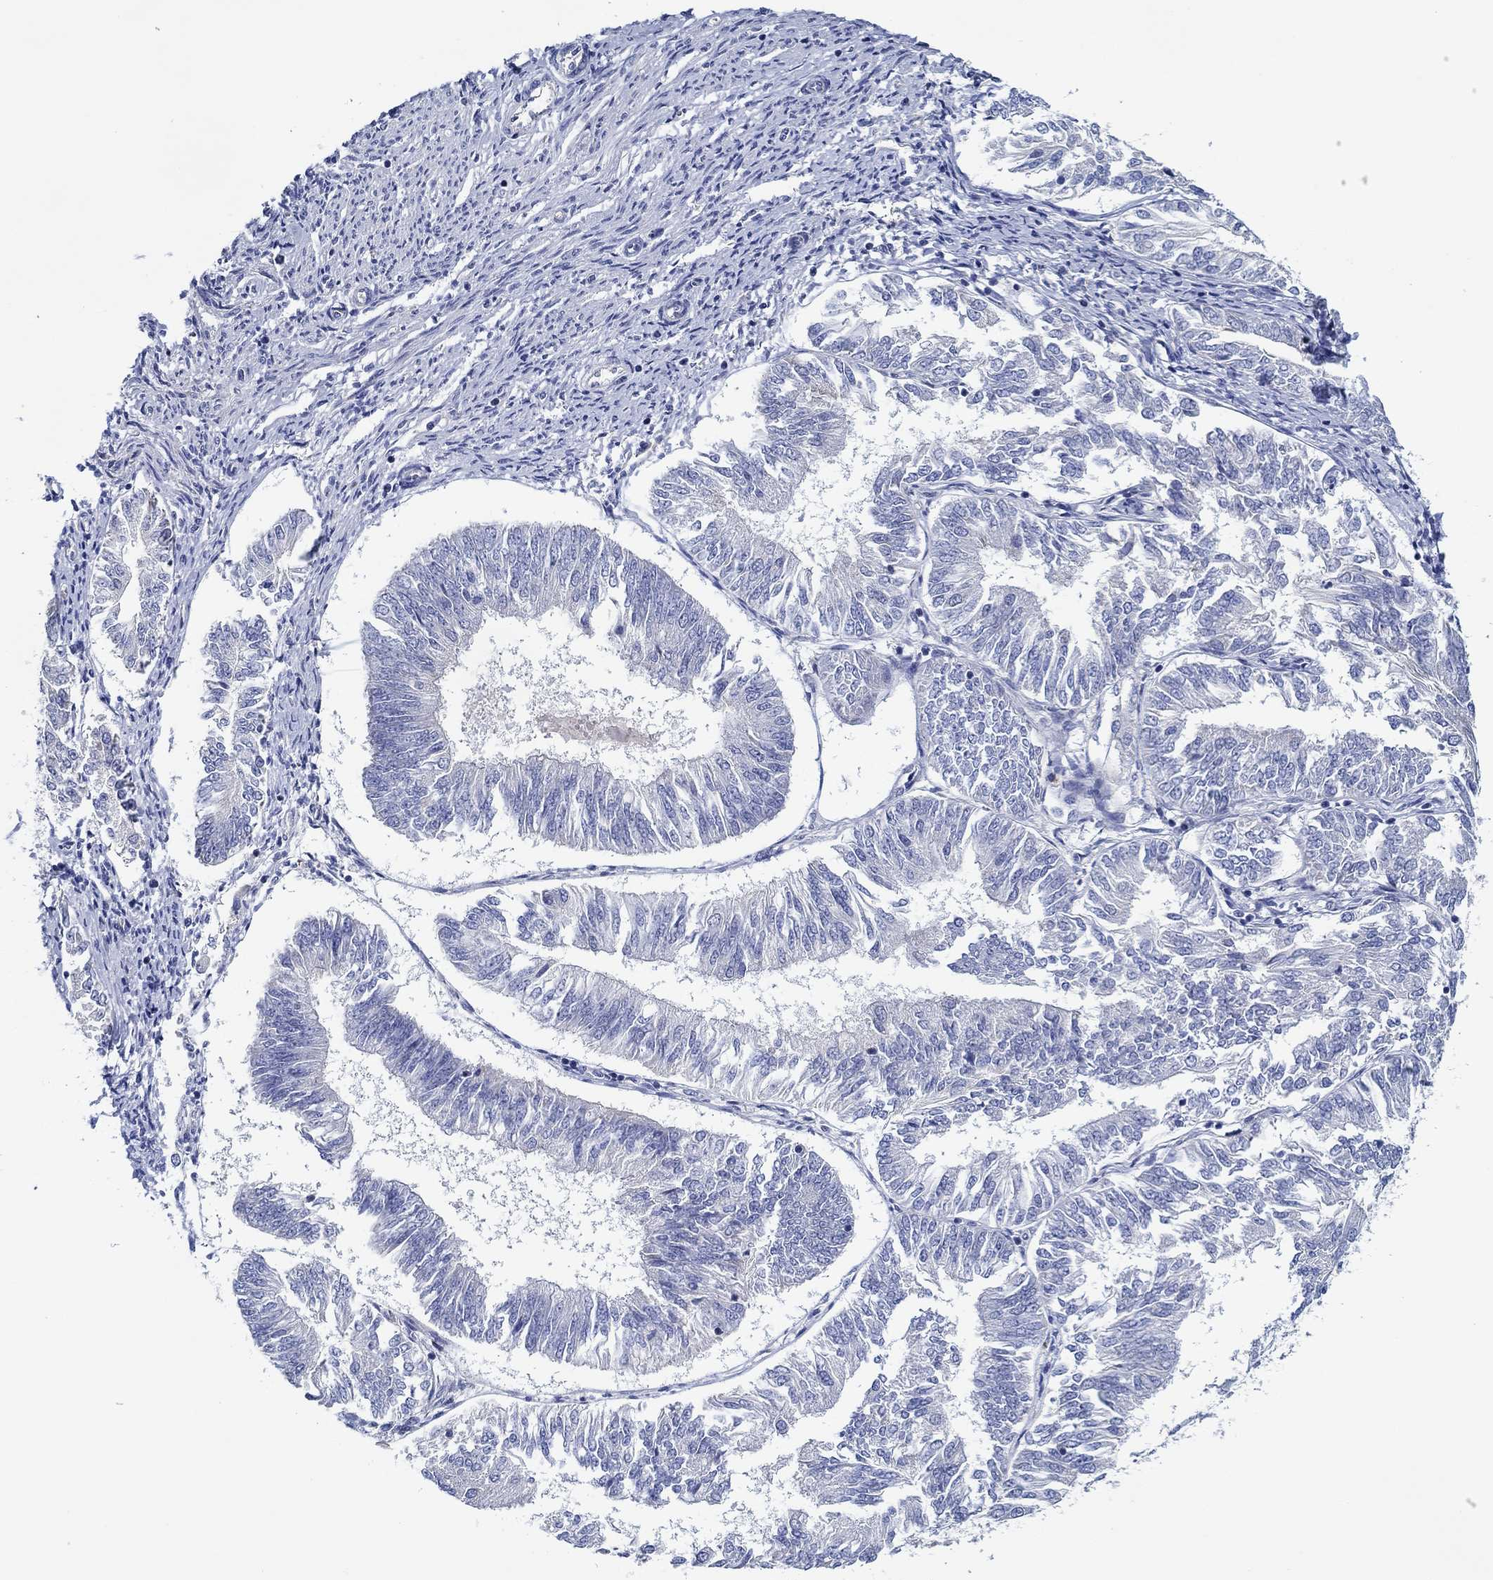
{"staining": {"intensity": "negative", "quantity": "none", "location": "none"}, "tissue": "endometrial cancer", "cell_type": "Tumor cells", "image_type": "cancer", "snomed": [{"axis": "morphology", "description": "Adenocarcinoma, NOS"}, {"axis": "topography", "description": "Endometrium"}], "caption": "Human endometrial cancer stained for a protein using IHC shows no staining in tumor cells.", "gene": "CFAP61", "patient": {"sex": "female", "age": 58}}